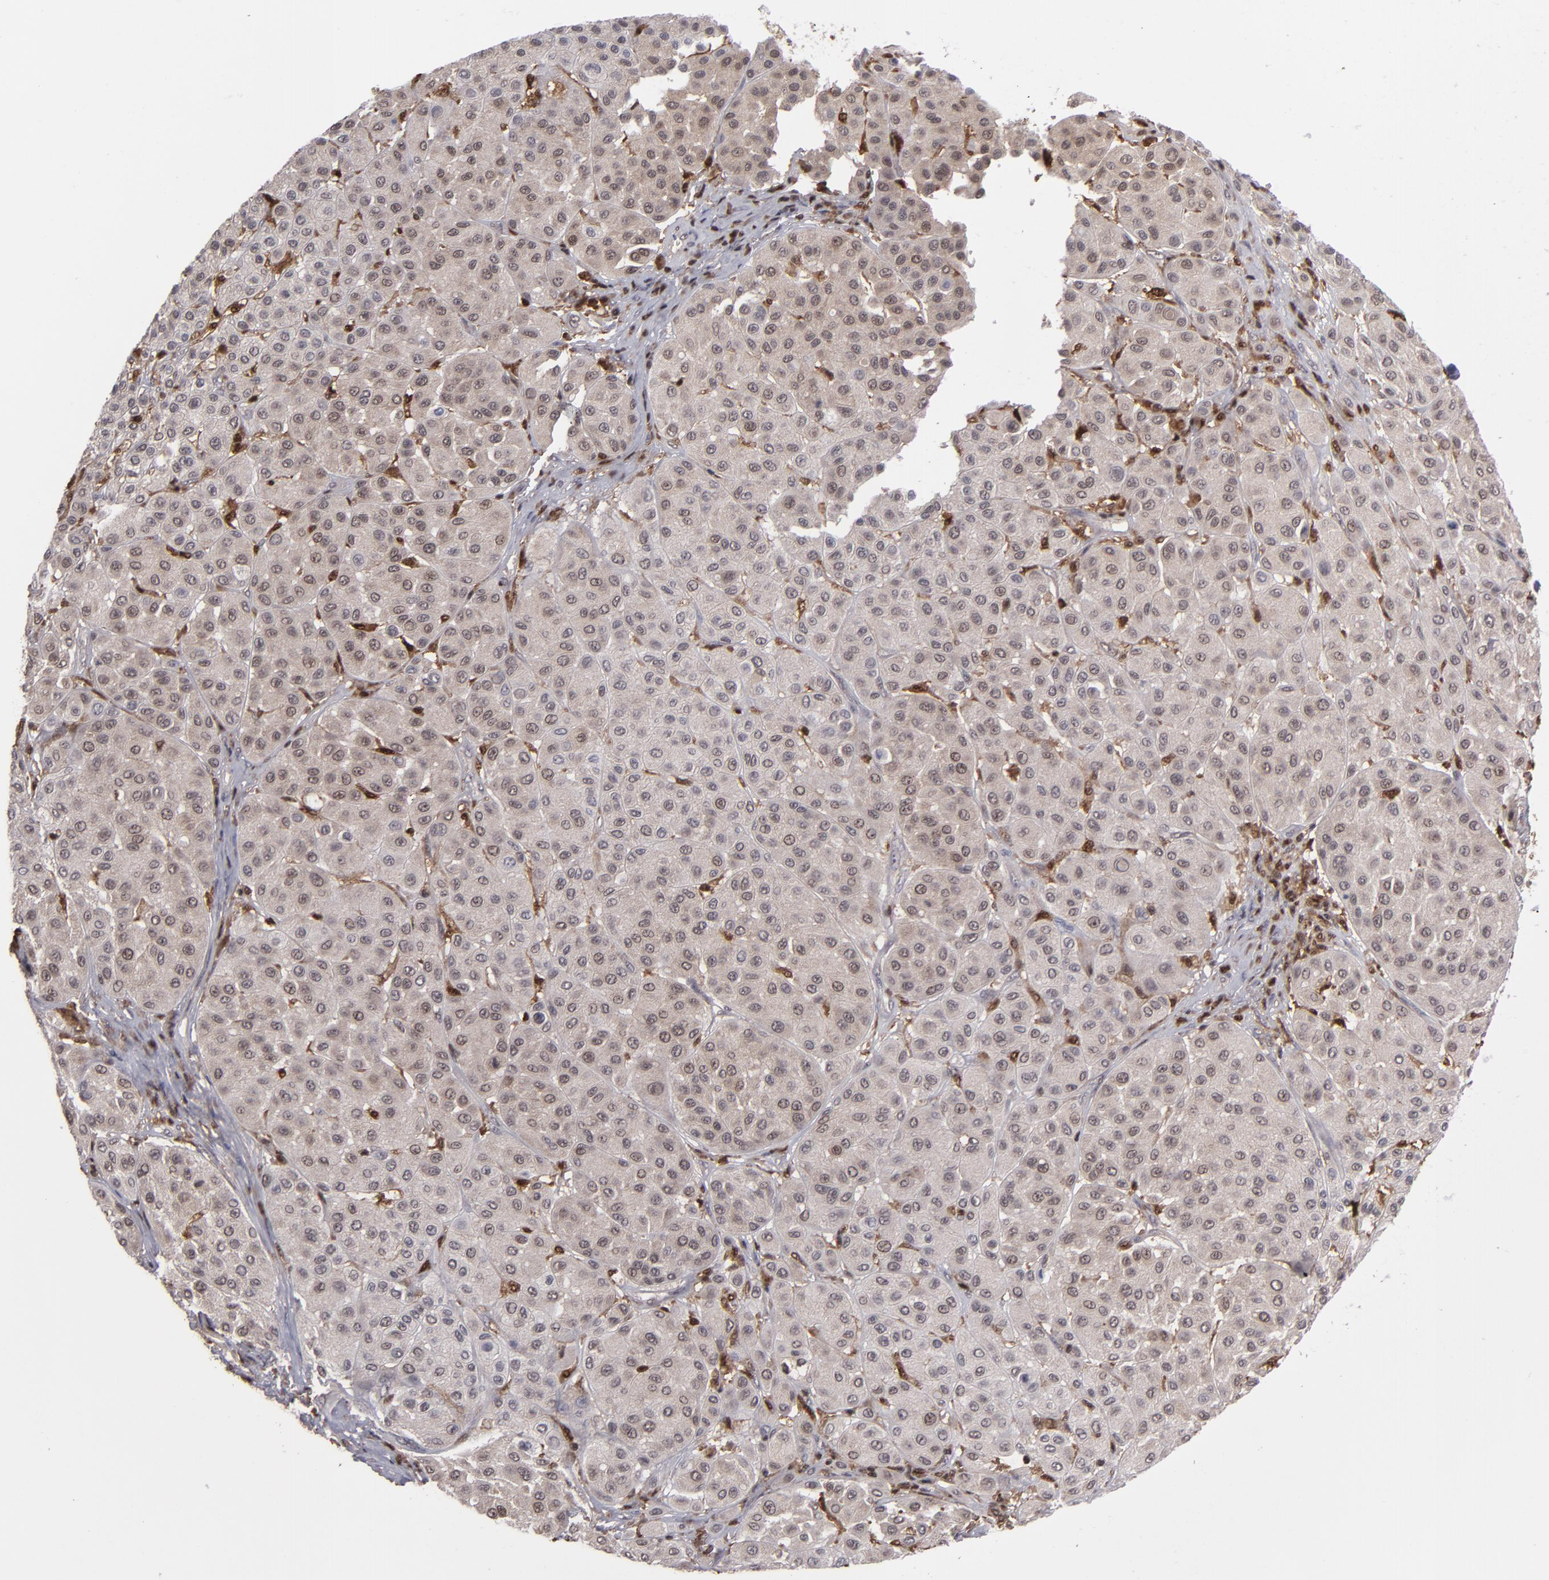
{"staining": {"intensity": "weak", "quantity": ">75%", "location": "cytoplasmic/membranous,nuclear"}, "tissue": "melanoma", "cell_type": "Tumor cells", "image_type": "cancer", "snomed": [{"axis": "morphology", "description": "Normal tissue, NOS"}, {"axis": "morphology", "description": "Malignant melanoma, Metastatic site"}, {"axis": "topography", "description": "Skin"}], "caption": "Malignant melanoma (metastatic site) stained for a protein demonstrates weak cytoplasmic/membranous and nuclear positivity in tumor cells.", "gene": "GRB2", "patient": {"sex": "male", "age": 41}}